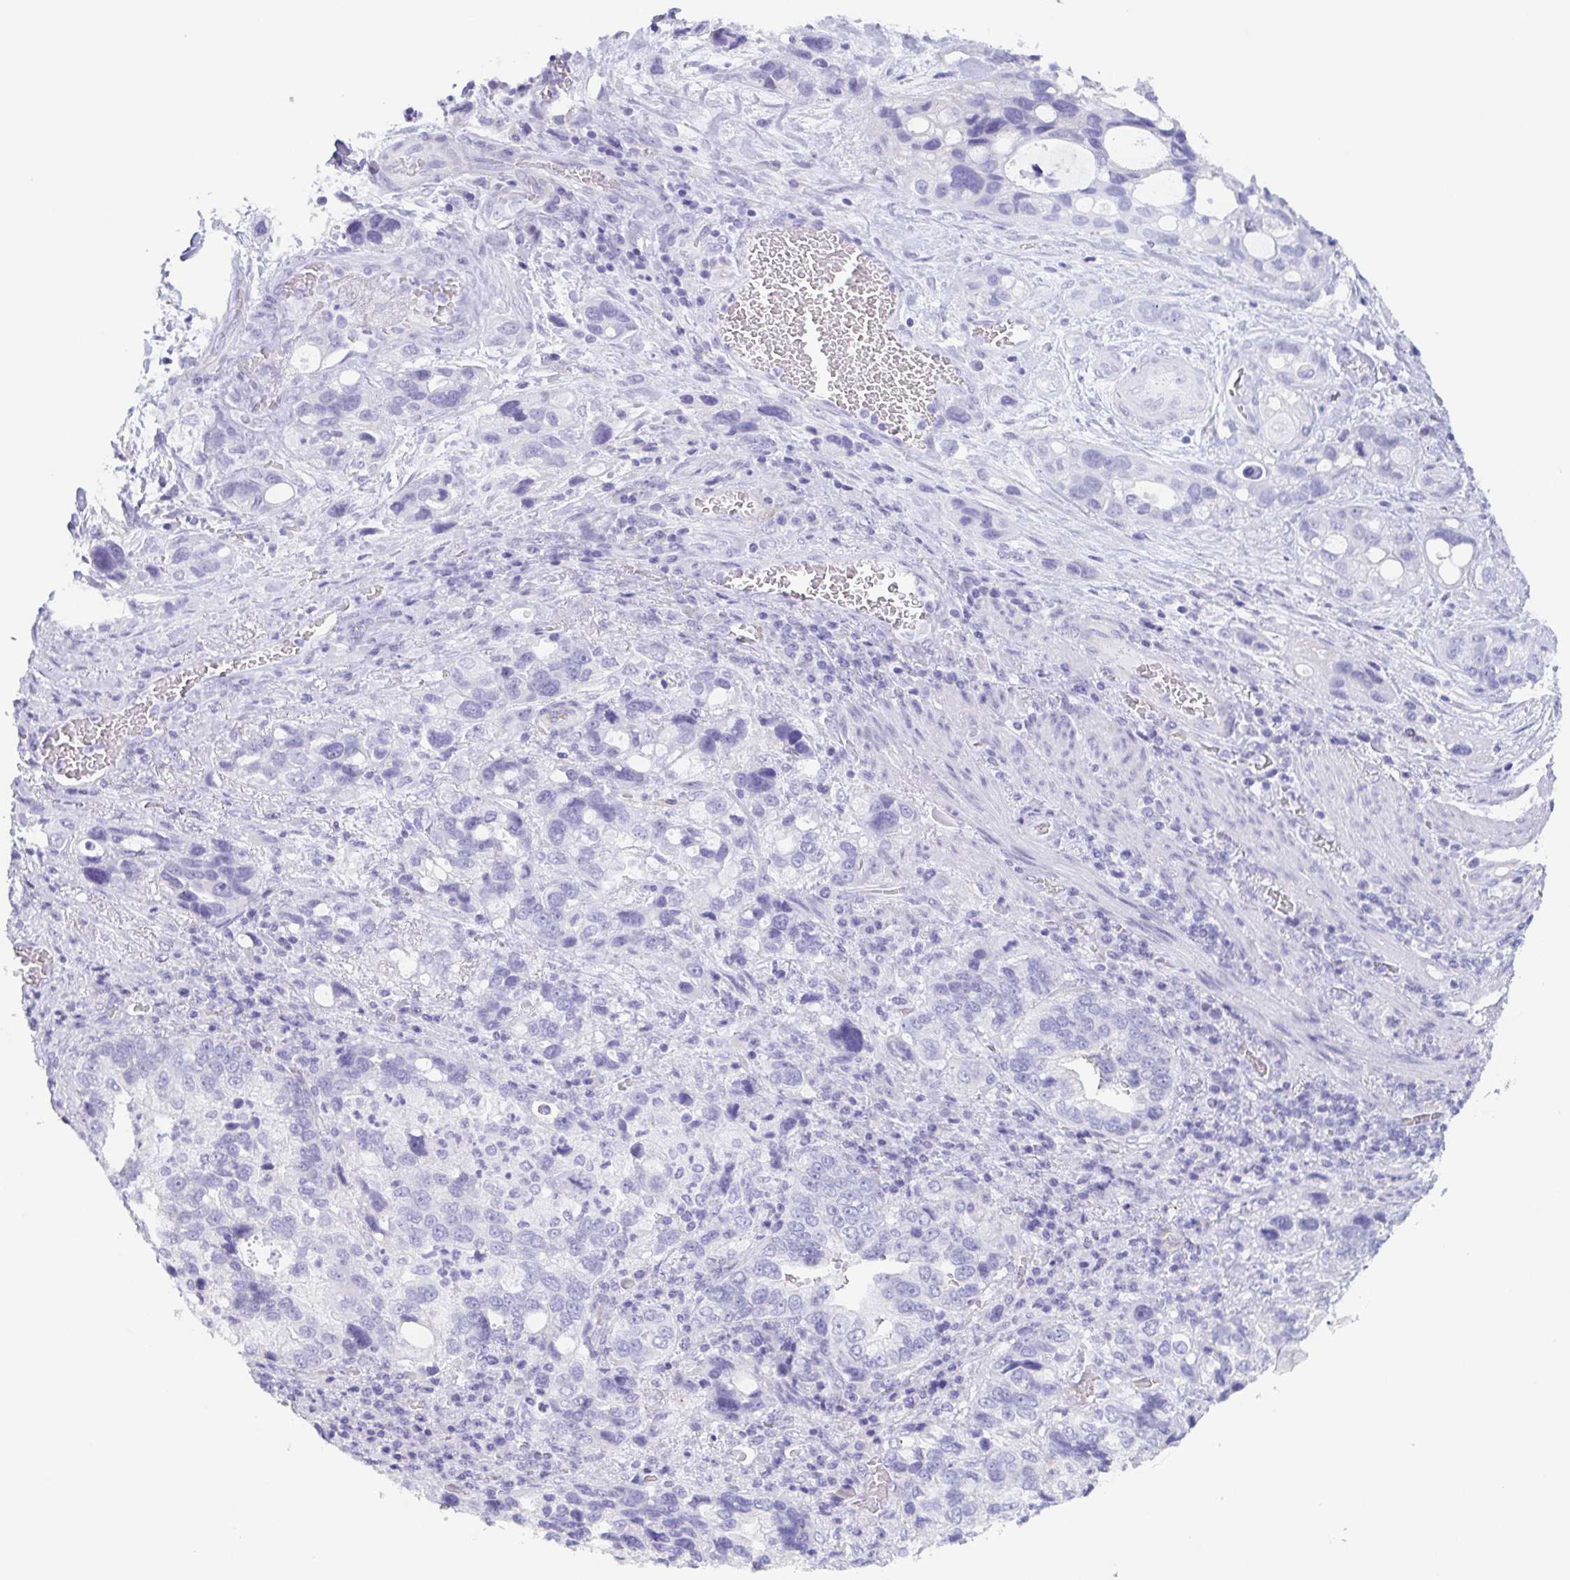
{"staining": {"intensity": "negative", "quantity": "none", "location": "none"}, "tissue": "stomach cancer", "cell_type": "Tumor cells", "image_type": "cancer", "snomed": [{"axis": "morphology", "description": "Adenocarcinoma, NOS"}, {"axis": "topography", "description": "Stomach, upper"}], "caption": "This is a photomicrograph of IHC staining of adenocarcinoma (stomach), which shows no staining in tumor cells.", "gene": "PRR27", "patient": {"sex": "female", "age": 81}}